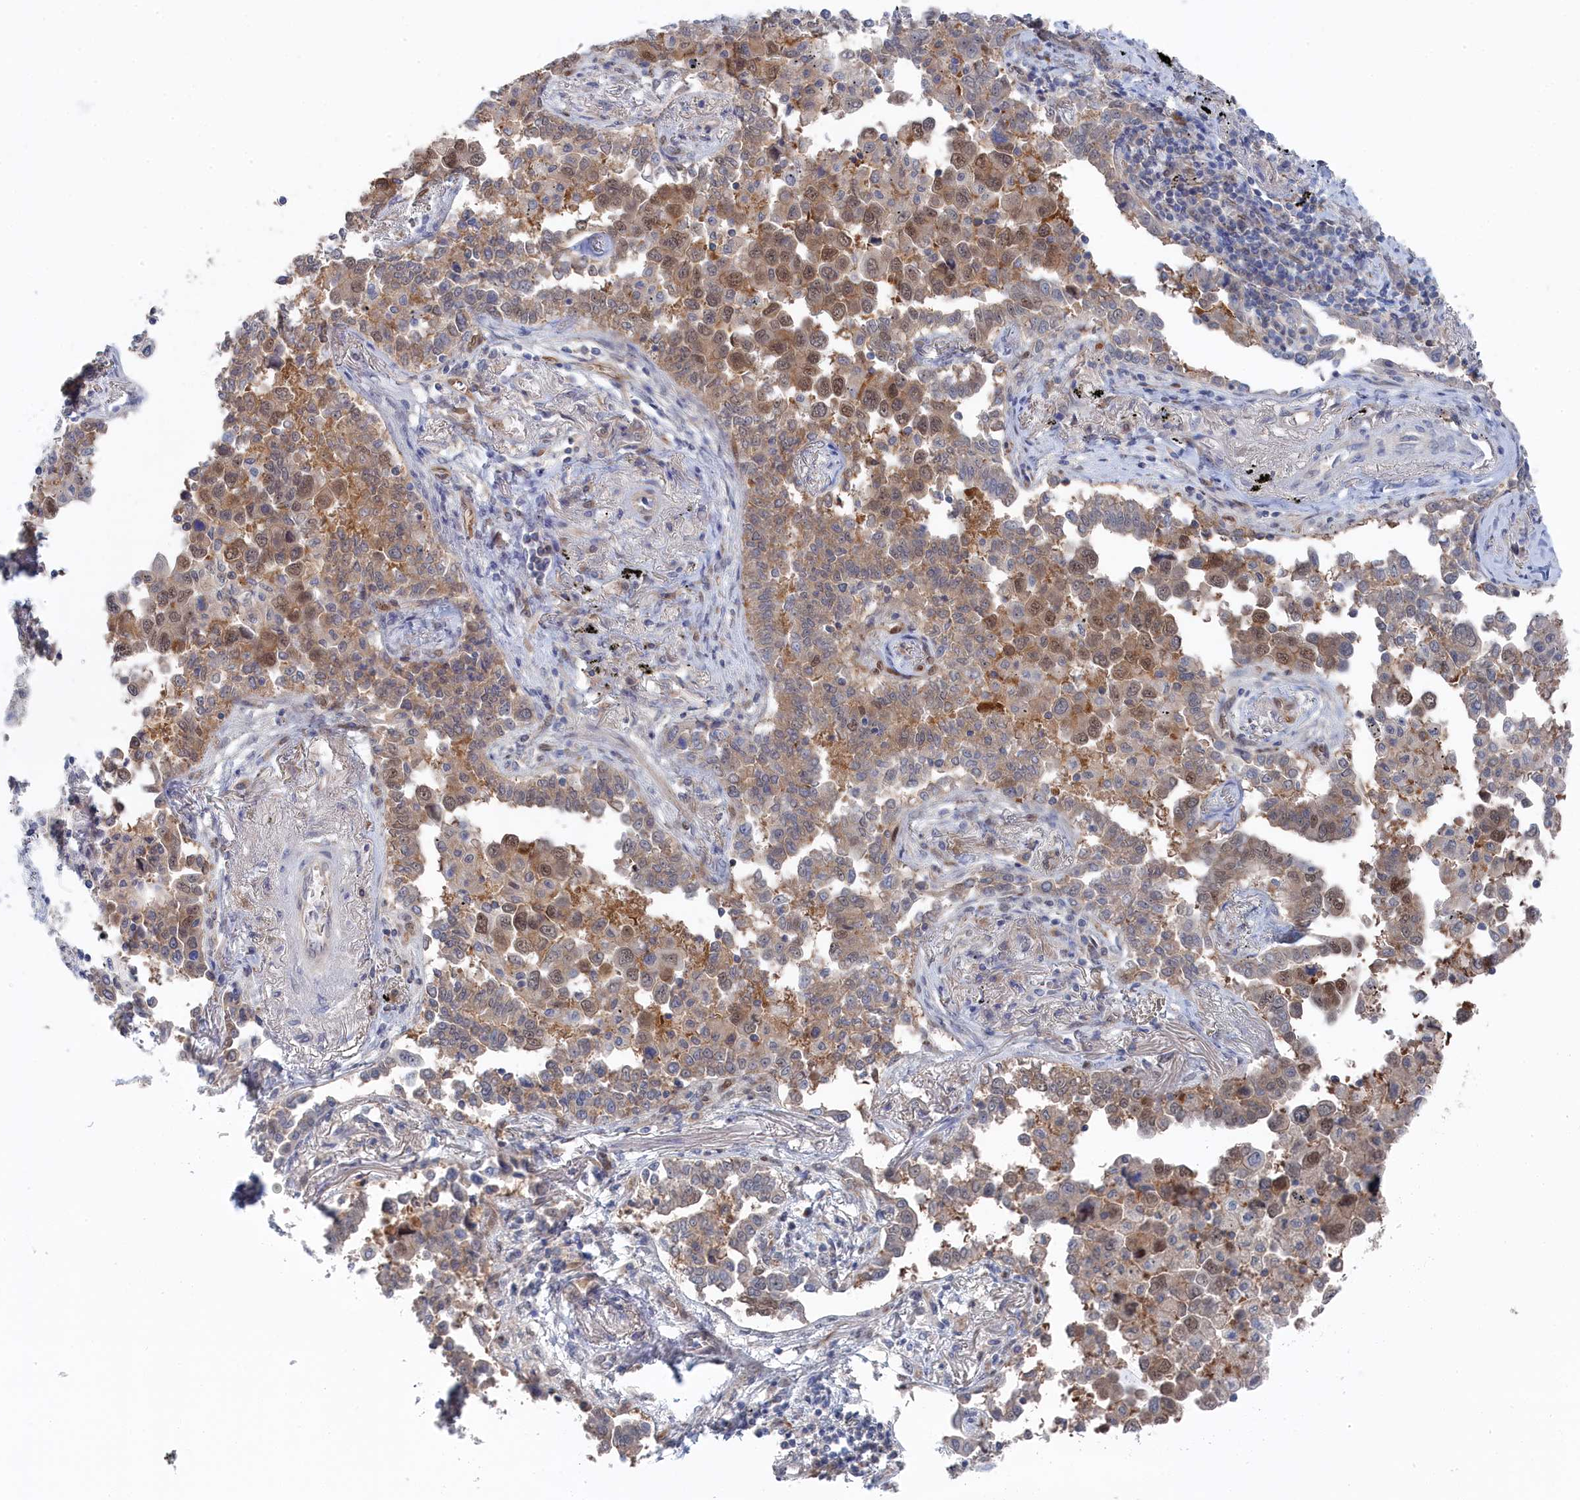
{"staining": {"intensity": "moderate", "quantity": "<25%", "location": "nuclear"}, "tissue": "lung cancer", "cell_type": "Tumor cells", "image_type": "cancer", "snomed": [{"axis": "morphology", "description": "Adenocarcinoma, NOS"}, {"axis": "topography", "description": "Lung"}], "caption": "A micrograph showing moderate nuclear positivity in about <25% of tumor cells in lung adenocarcinoma, as visualized by brown immunohistochemical staining.", "gene": "IRGQ", "patient": {"sex": "male", "age": 67}}